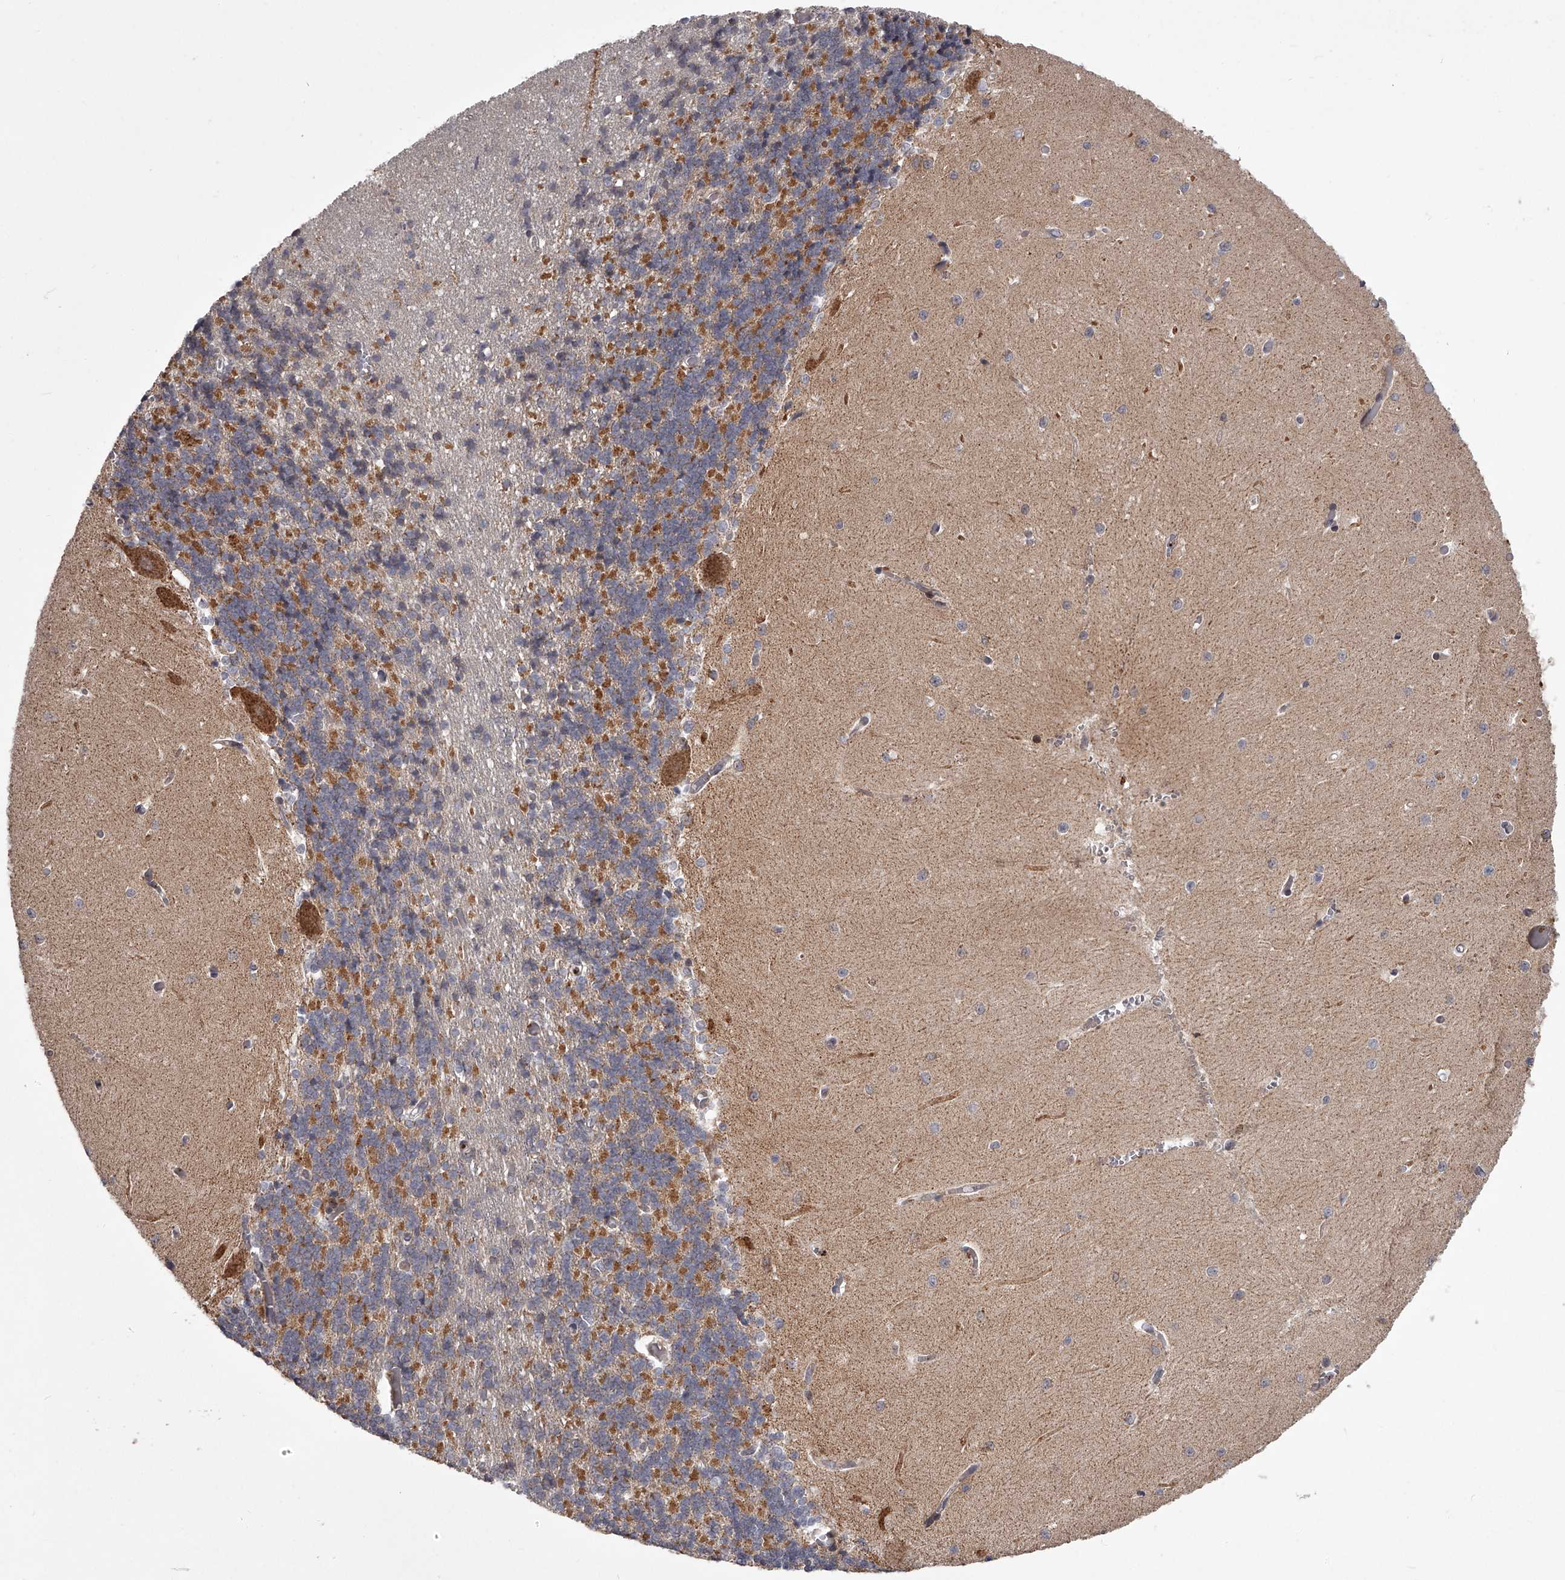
{"staining": {"intensity": "moderate", "quantity": "25%-75%", "location": "cytoplasmic/membranous"}, "tissue": "cerebellum", "cell_type": "Cells in granular layer", "image_type": "normal", "snomed": [{"axis": "morphology", "description": "Normal tissue, NOS"}, {"axis": "topography", "description": "Cerebellum"}], "caption": "About 25%-75% of cells in granular layer in unremarkable cerebellum exhibit moderate cytoplasmic/membranous protein positivity as visualized by brown immunohistochemical staining.", "gene": "RRP36", "patient": {"sex": "male", "age": 37}}